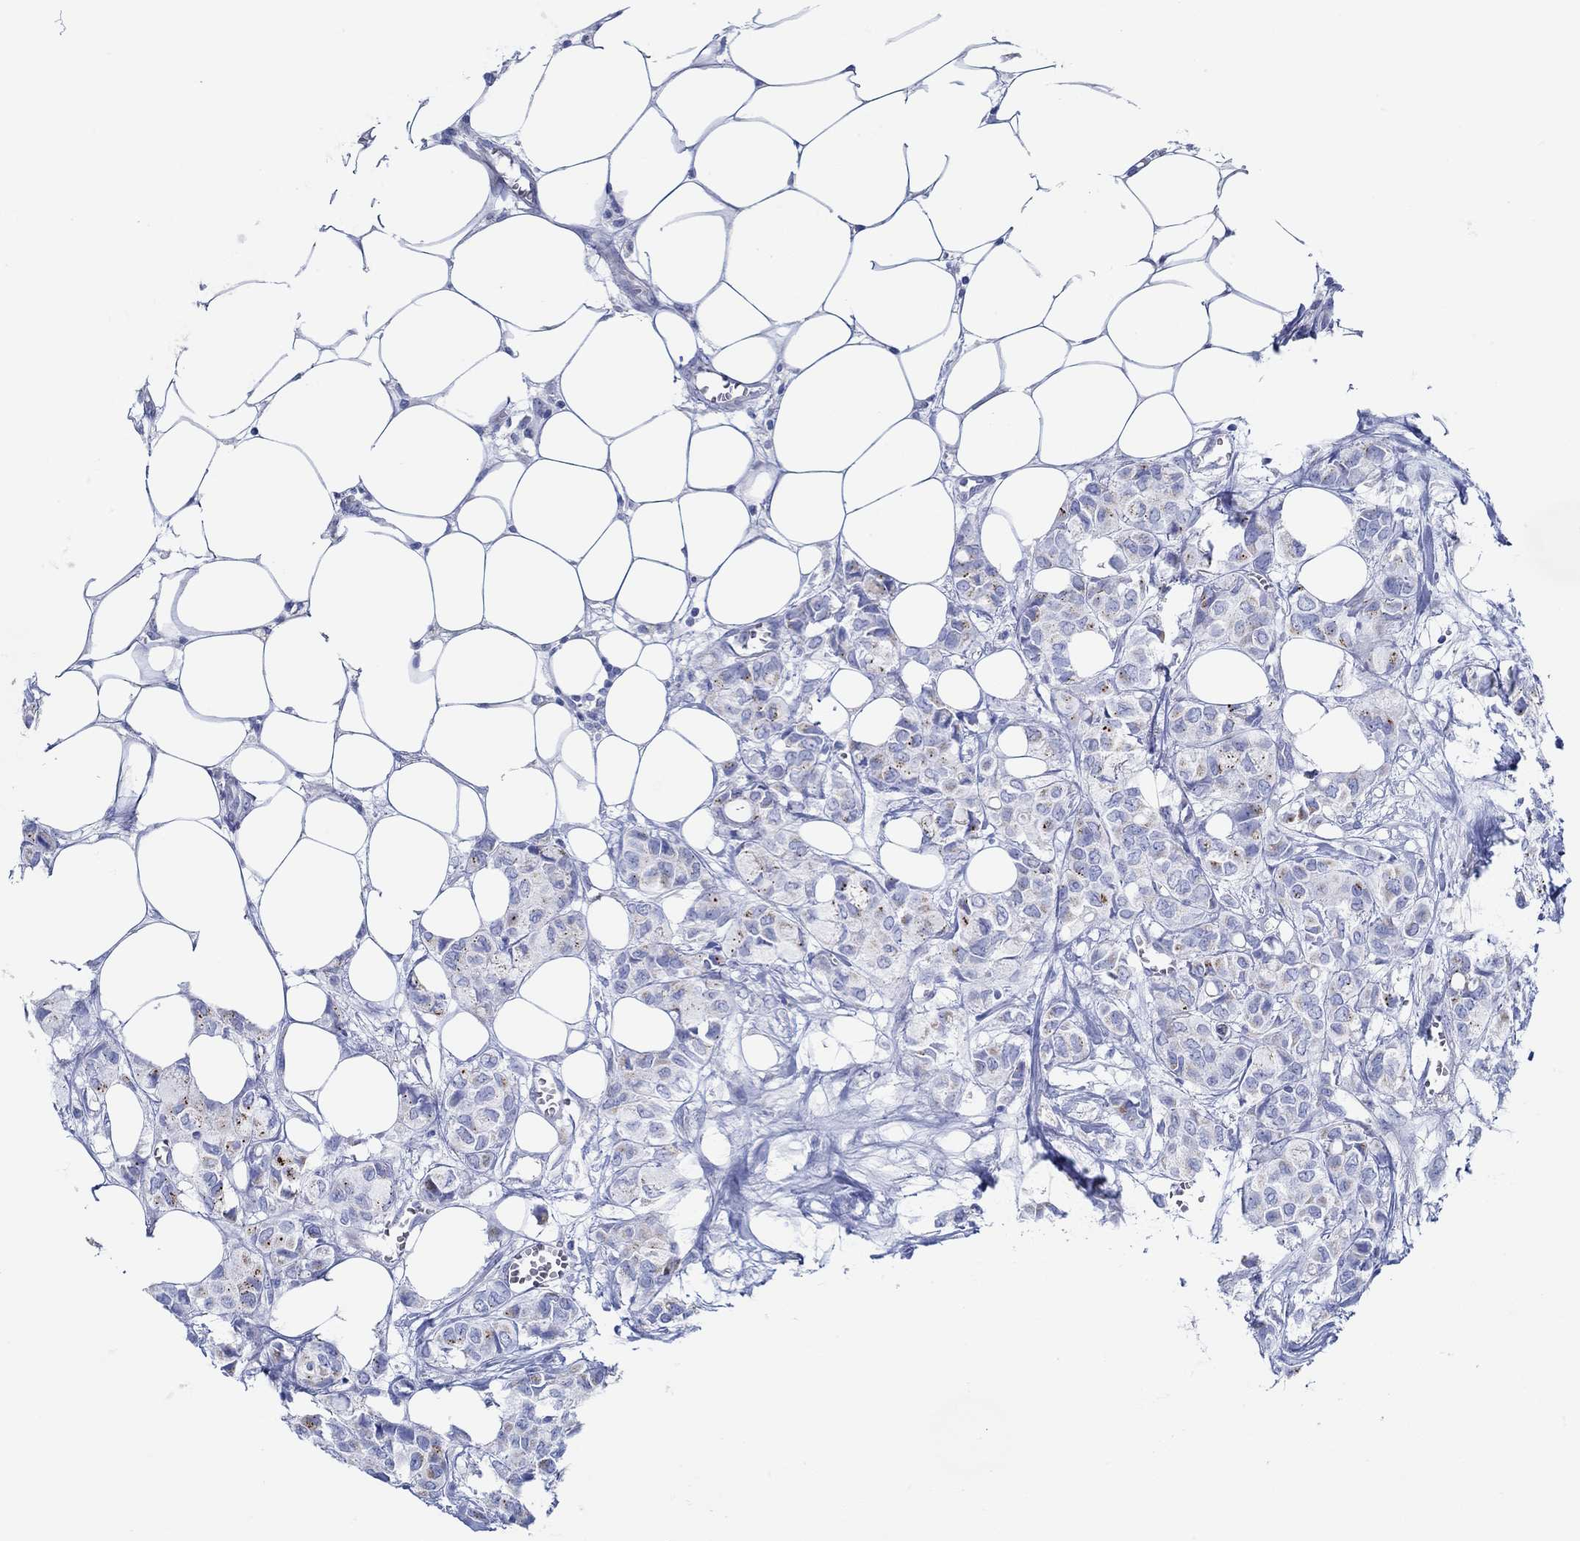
{"staining": {"intensity": "strong", "quantity": "<25%", "location": "cytoplasmic/membranous"}, "tissue": "breast cancer", "cell_type": "Tumor cells", "image_type": "cancer", "snomed": [{"axis": "morphology", "description": "Duct carcinoma"}, {"axis": "topography", "description": "Breast"}], "caption": "Strong cytoplasmic/membranous staining for a protein is present in about <25% of tumor cells of breast intraductal carcinoma using immunohistochemistry (IHC).", "gene": "IGFBP6", "patient": {"sex": "female", "age": 85}}